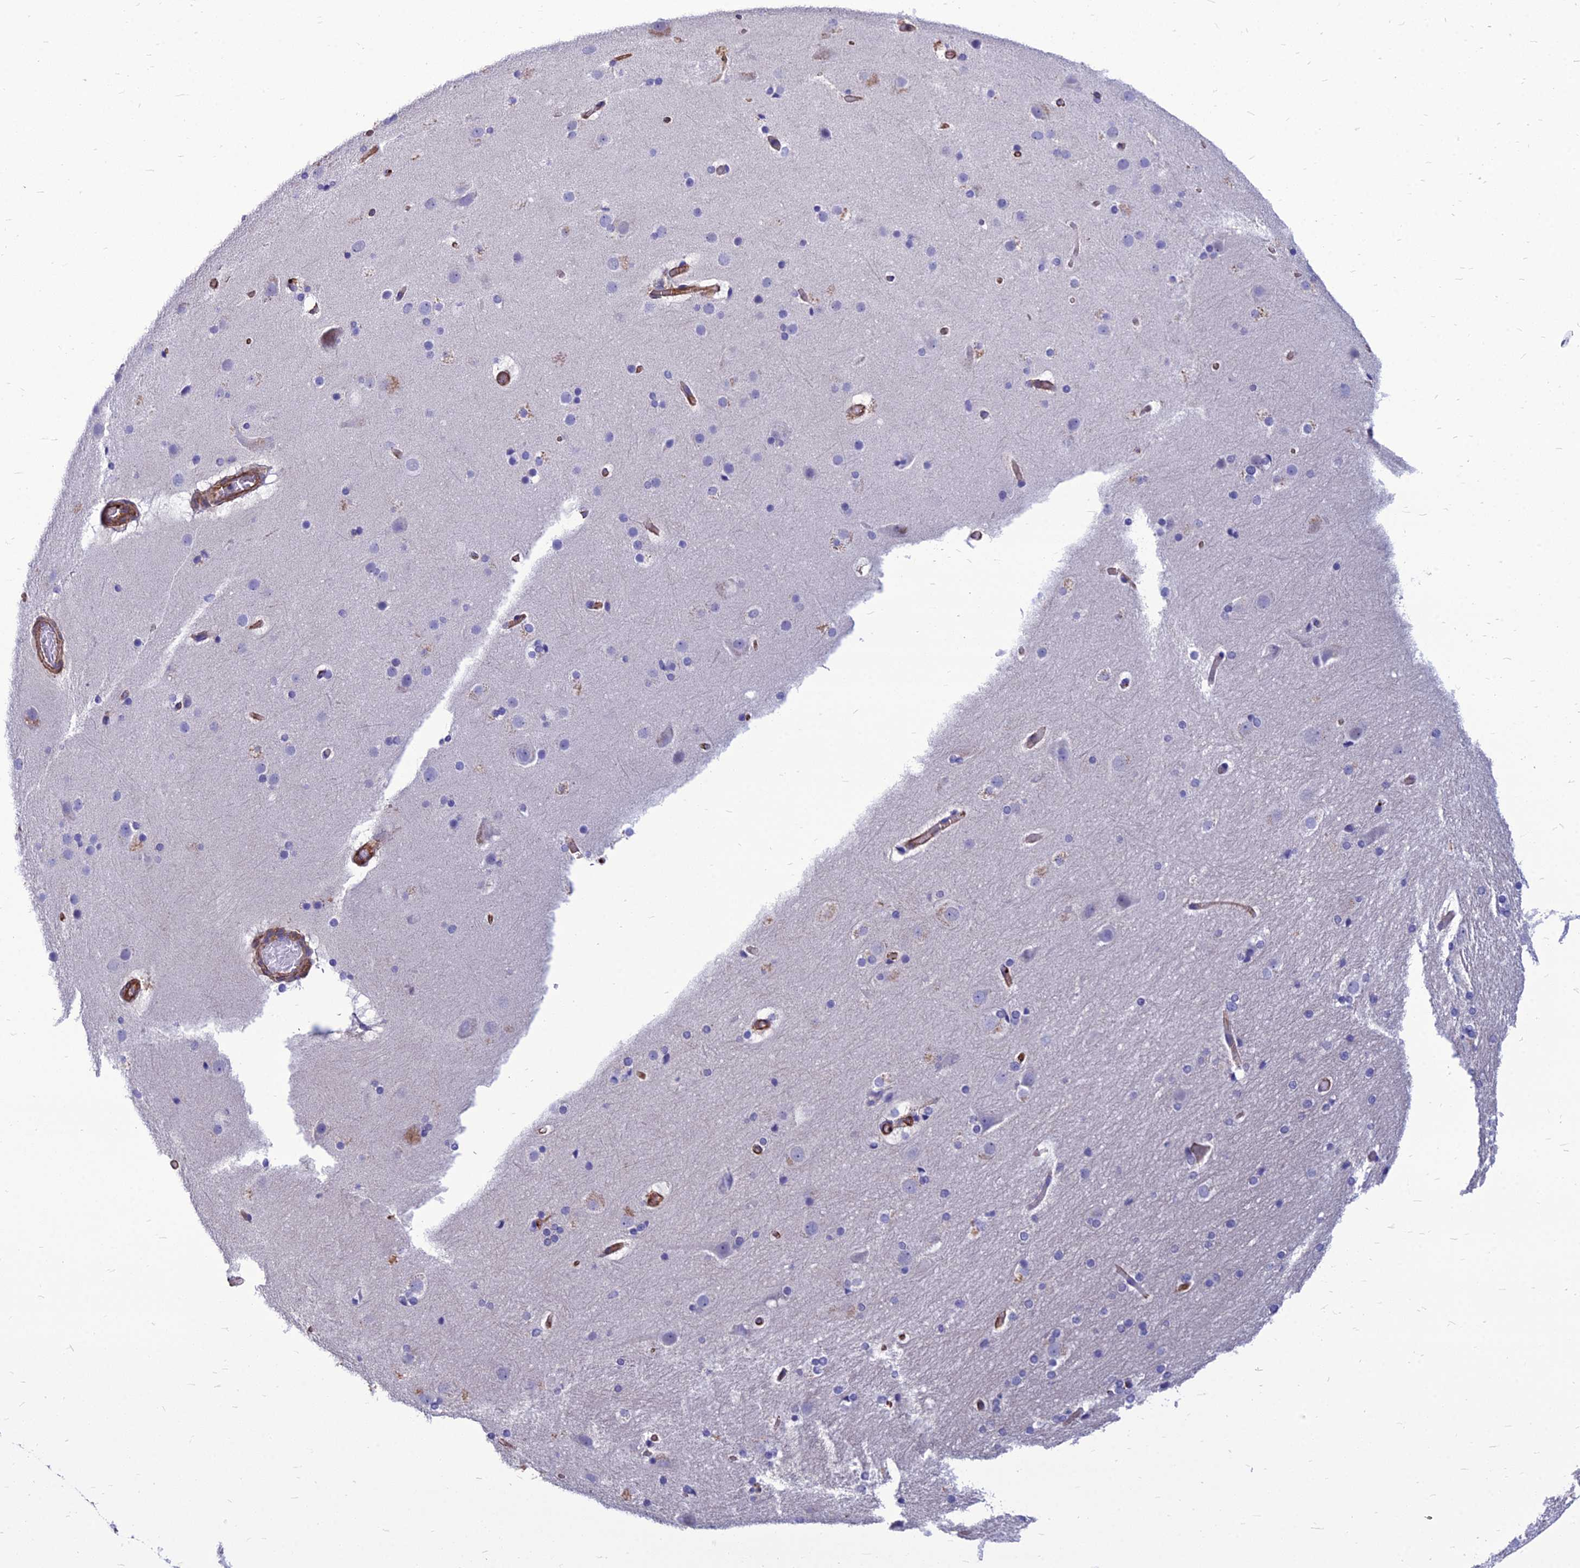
{"staining": {"intensity": "weak", "quantity": "25%-75%", "location": "cytoplasmic/membranous"}, "tissue": "cerebral cortex", "cell_type": "Endothelial cells", "image_type": "normal", "snomed": [{"axis": "morphology", "description": "Normal tissue, NOS"}, {"axis": "topography", "description": "Cerebral cortex"}], "caption": "Unremarkable cerebral cortex demonstrates weak cytoplasmic/membranous staining in about 25%-75% of endothelial cells (Brightfield microscopy of DAB IHC at high magnification)..", "gene": "PSMD11", "patient": {"sex": "male", "age": 57}}